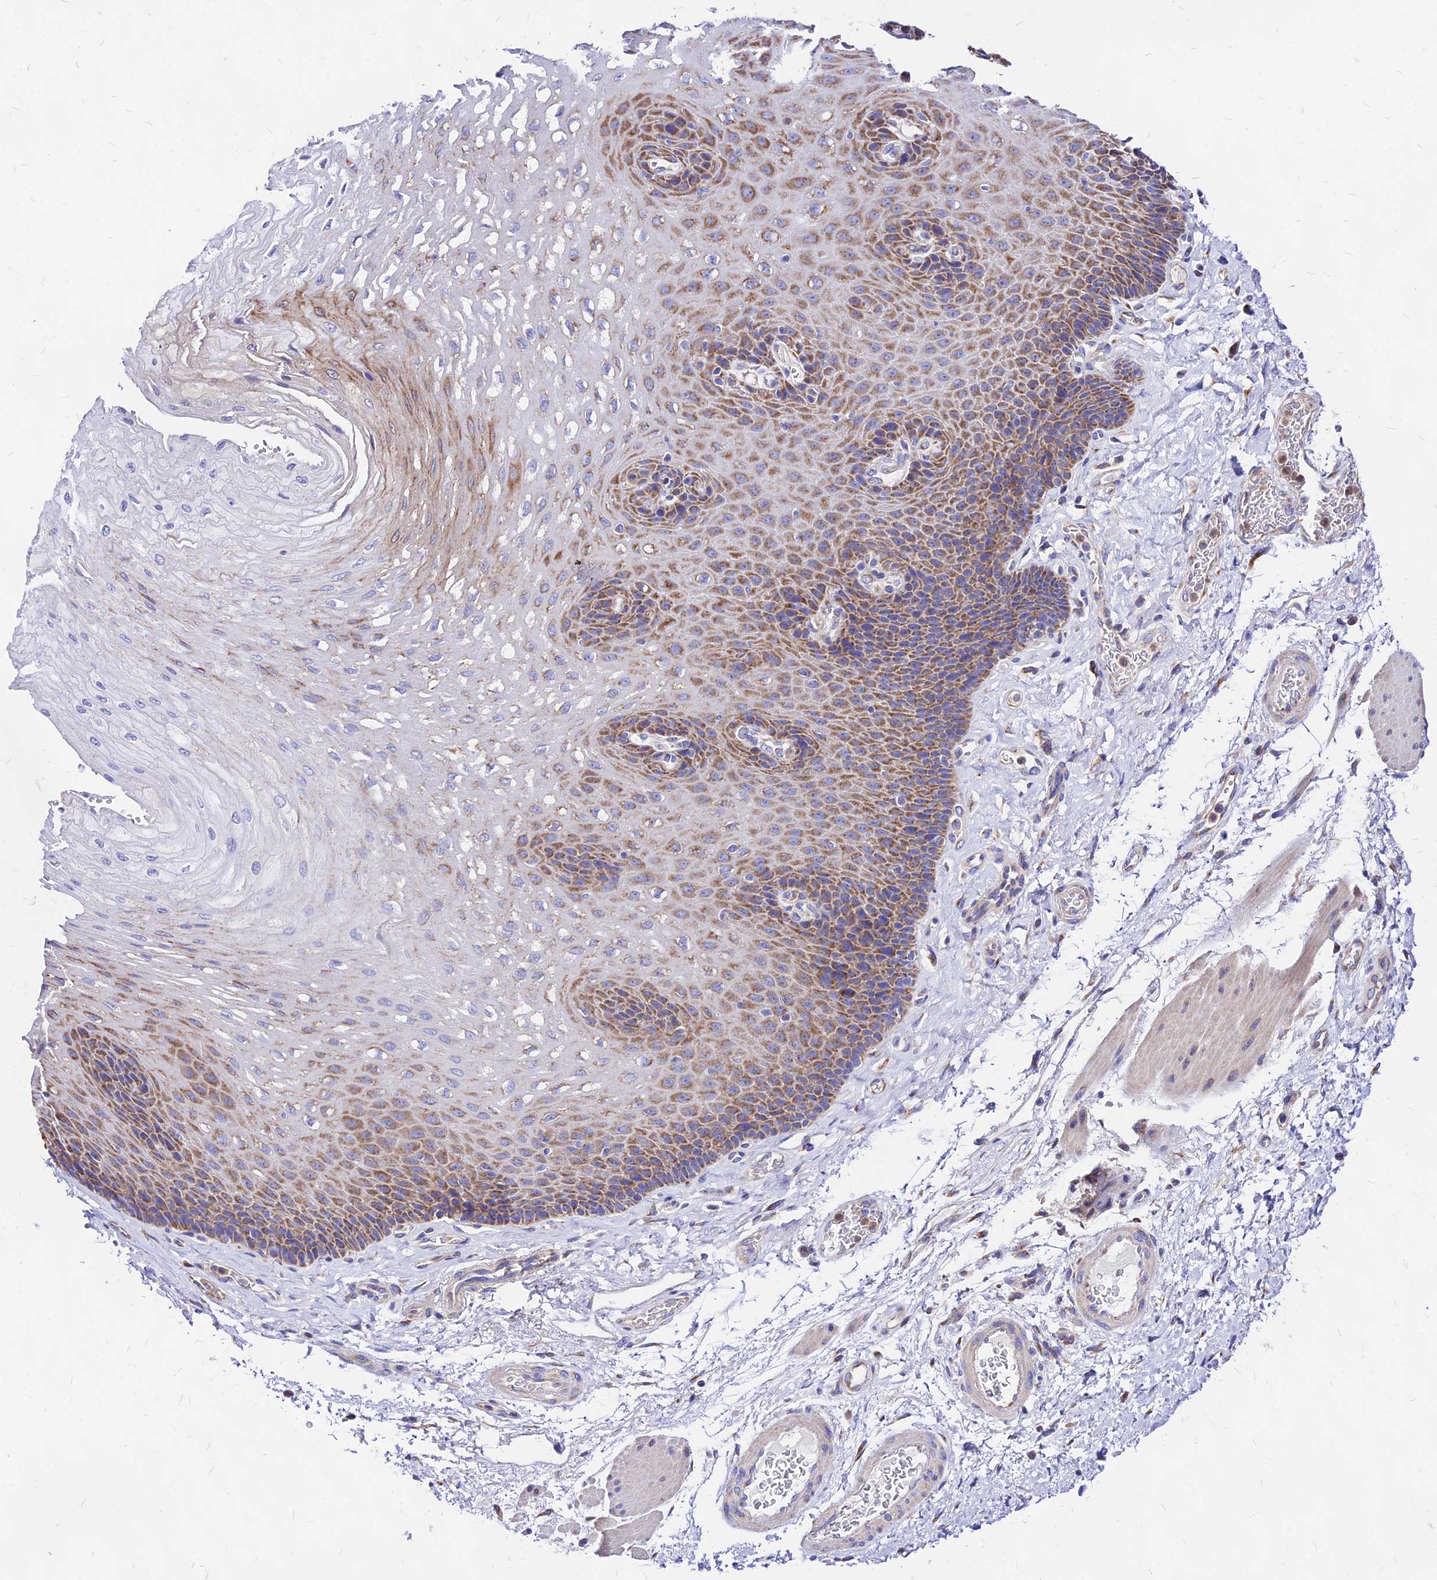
{"staining": {"intensity": "moderate", "quantity": "25%-75%", "location": "cytoplasmic/membranous"}, "tissue": "esophagus", "cell_type": "Squamous epithelial cells", "image_type": "normal", "snomed": [{"axis": "morphology", "description": "Normal tissue, NOS"}, {"axis": "topography", "description": "Esophagus"}], "caption": "This is an image of immunohistochemistry staining of normal esophagus, which shows moderate expression in the cytoplasmic/membranous of squamous epithelial cells.", "gene": "MRPL3", "patient": {"sex": "female", "age": 72}}